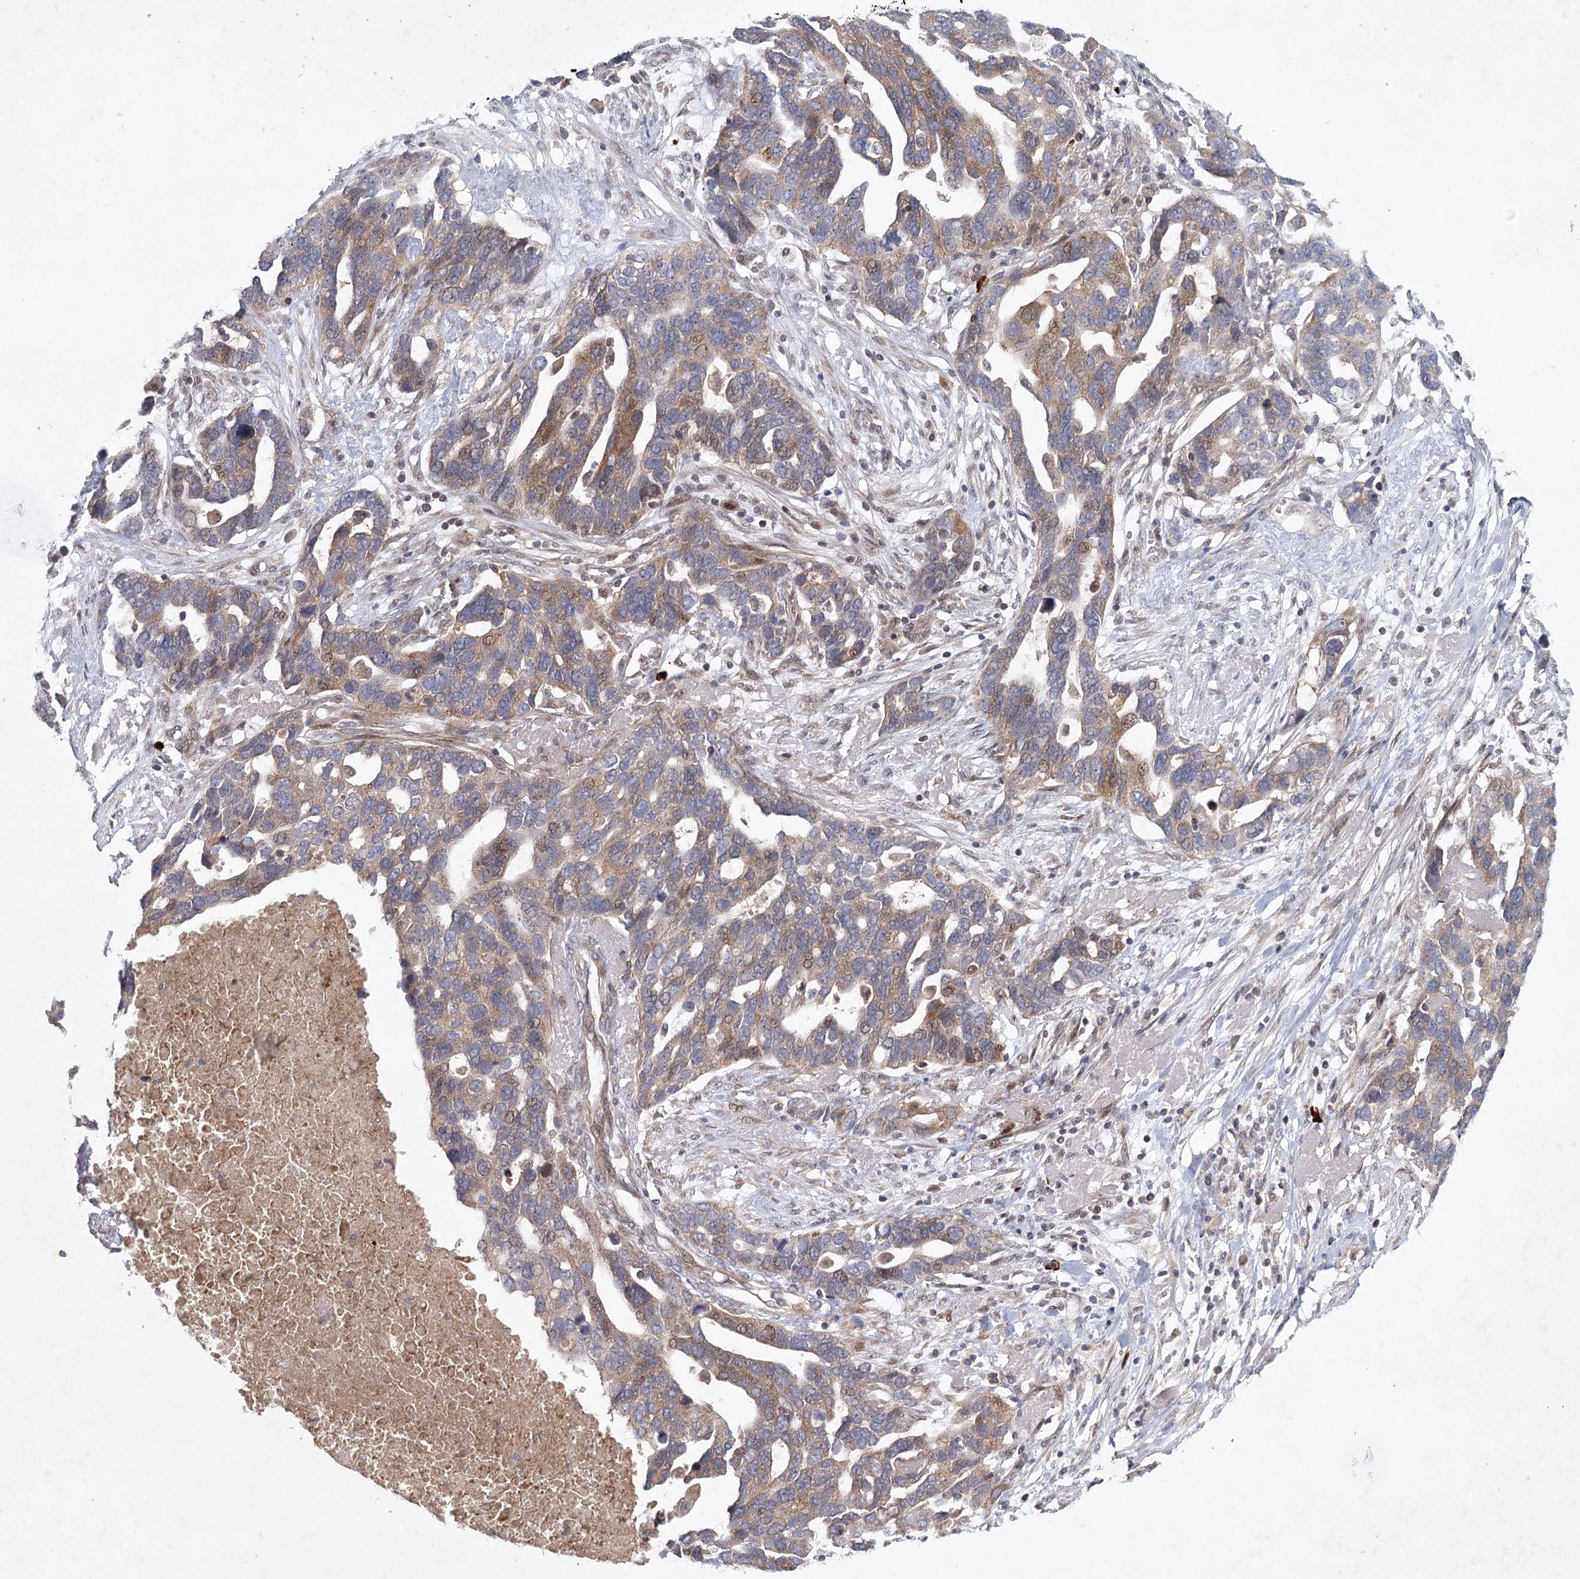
{"staining": {"intensity": "moderate", "quantity": "25%-75%", "location": "cytoplasmic/membranous,nuclear"}, "tissue": "ovarian cancer", "cell_type": "Tumor cells", "image_type": "cancer", "snomed": [{"axis": "morphology", "description": "Cystadenocarcinoma, serous, NOS"}, {"axis": "topography", "description": "Ovary"}], "caption": "The image shows staining of serous cystadenocarcinoma (ovarian), revealing moderate cytoplasmic/membranous and nuclear protein staining (brown color) within tumor cells.", "gene": "MAP3K13", "patient": {"sex": "female", "age": 54}}